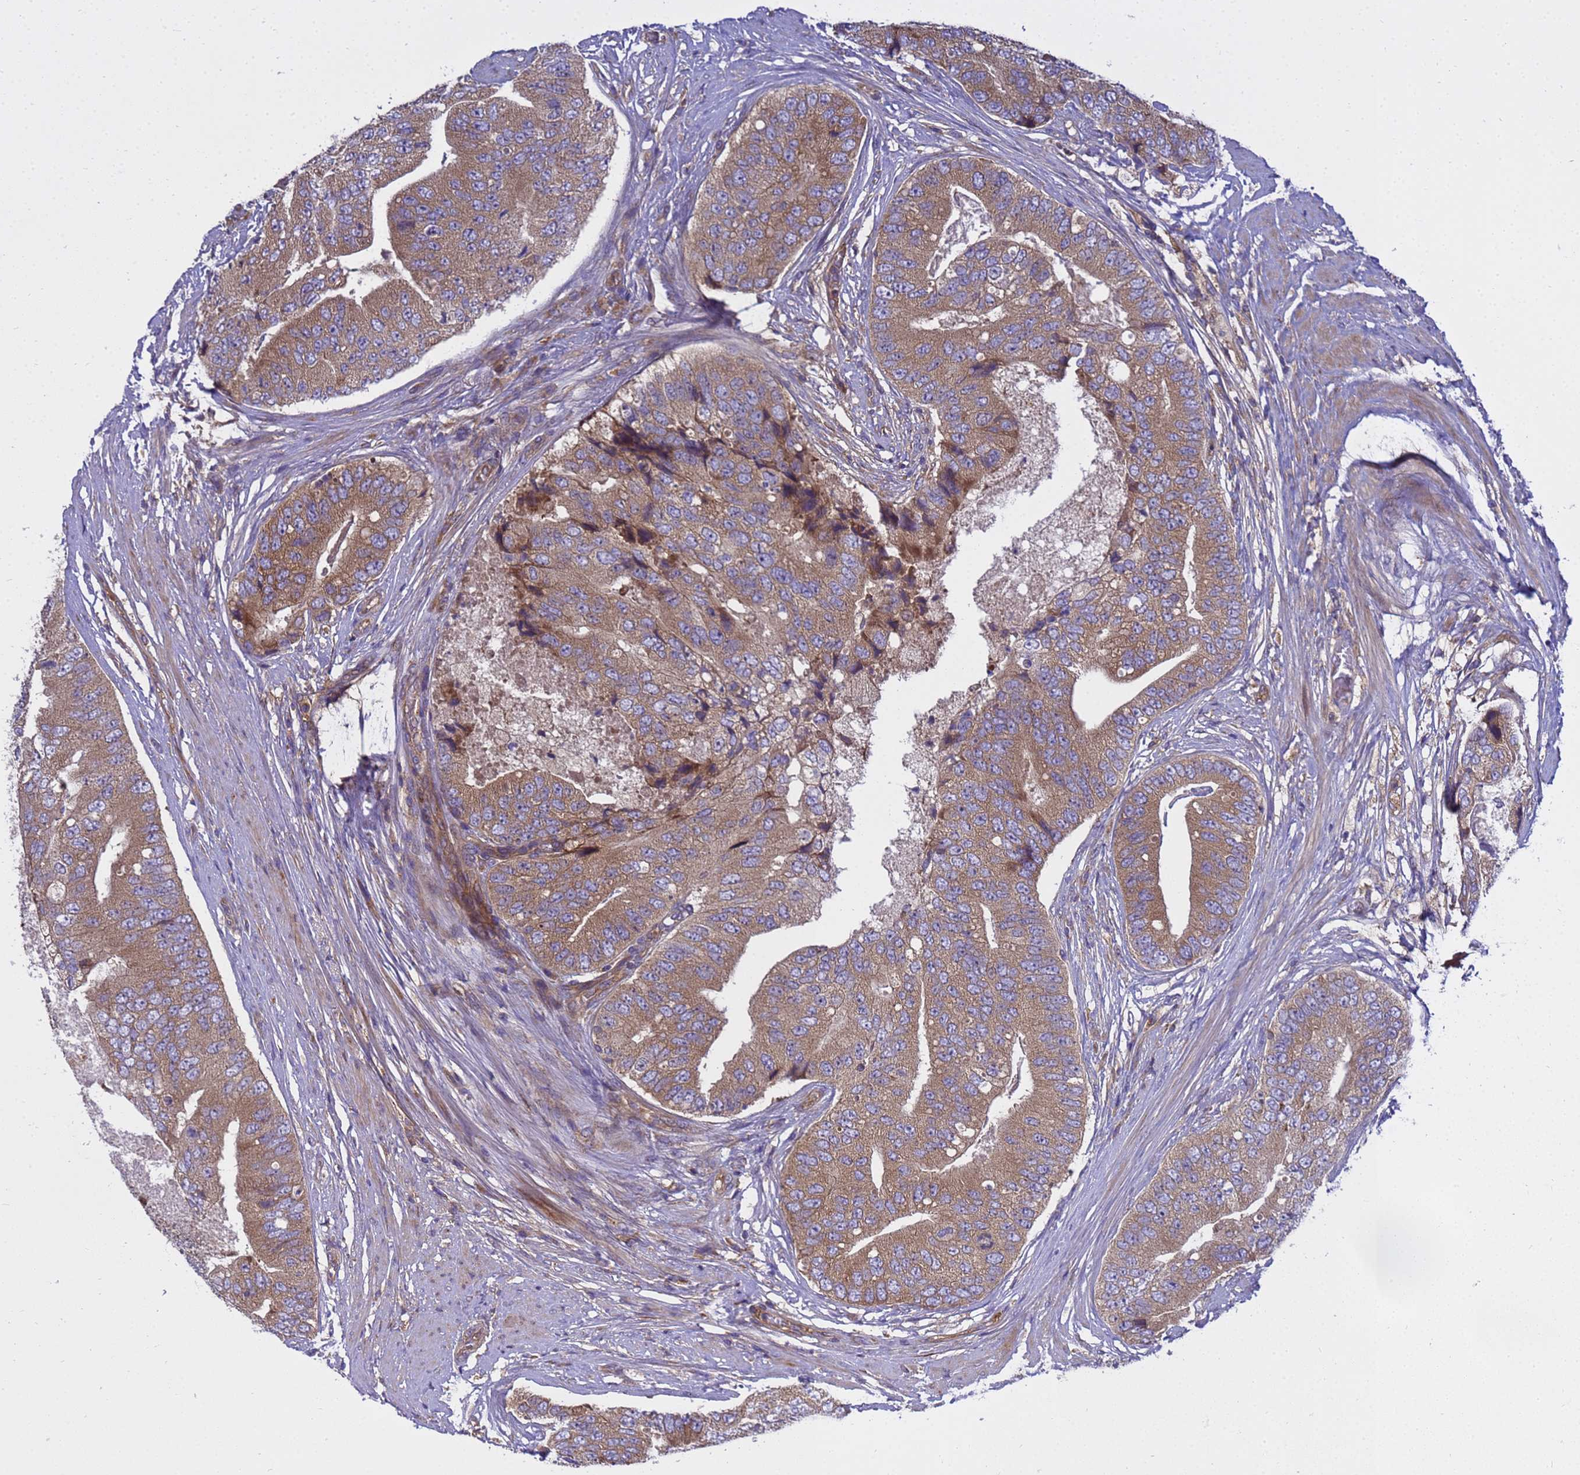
{"staining": {"intensity": "moderate", "quantity": ">75%", "location": "cytoplasmic/membranous"}, "tissue": "prostate cancer", "cell_type": "Tumor cells", "image_type": "cancer", "snomed": [{"axis": "morphology", "description": "Adenocarcinoma, High grade"}, {"axis": "topography", "description": "Prostate"}], "caption": "Immunohistochemistry micrograph of neoplastic tissue: human high-grade adenocarcinoma (prostate) stained using immunohistochemistry shows medium levels of moderate protein expression localized specifically in the cytoplasmic/membranous of tumor cells, appearing as a cytoplasmic/membranous brown color.", "gene": "BECN1", "patient": {"sex": "male", "age": 70}}